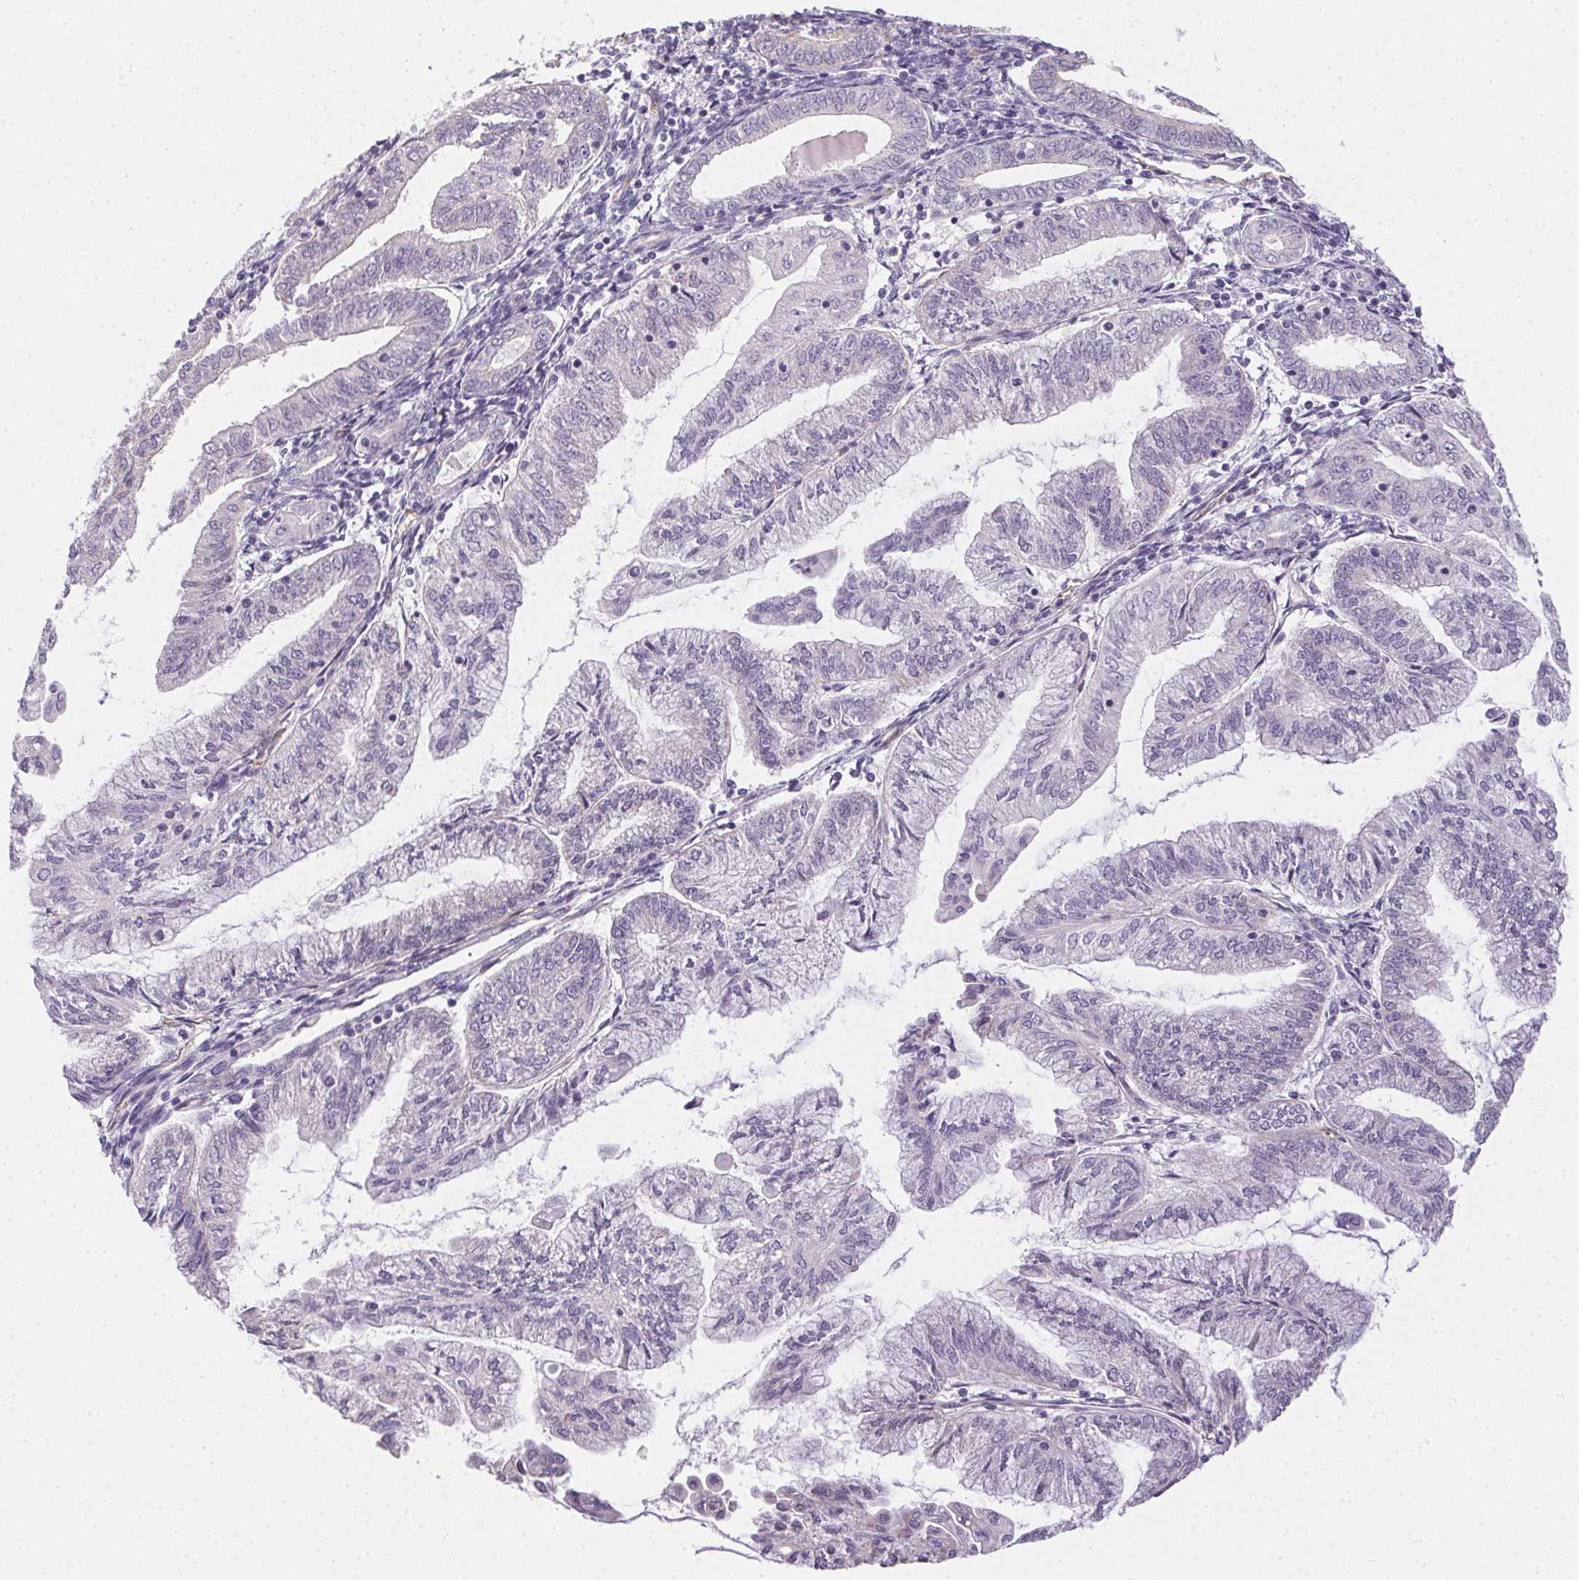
{"staining": {"intensity": "negative", "quantity": "none", "location": "none"}, "tissue": "endometrial cancer", "cell_type": "Tumor cells", "image_type": "cancer", "snomed": [{"axis": "morphology", "description": "Adenocarcinoma, NOS"}, {"axis": "topography", "description": "Endometrium"}], "caption": "High power microscopy histopathology image of an IHC image of endometrial adenocarcinoma, revealing no significant expression in tumor cells.", "gene": "SMYD1", "patient": {"sex": "female", "age": 55}}